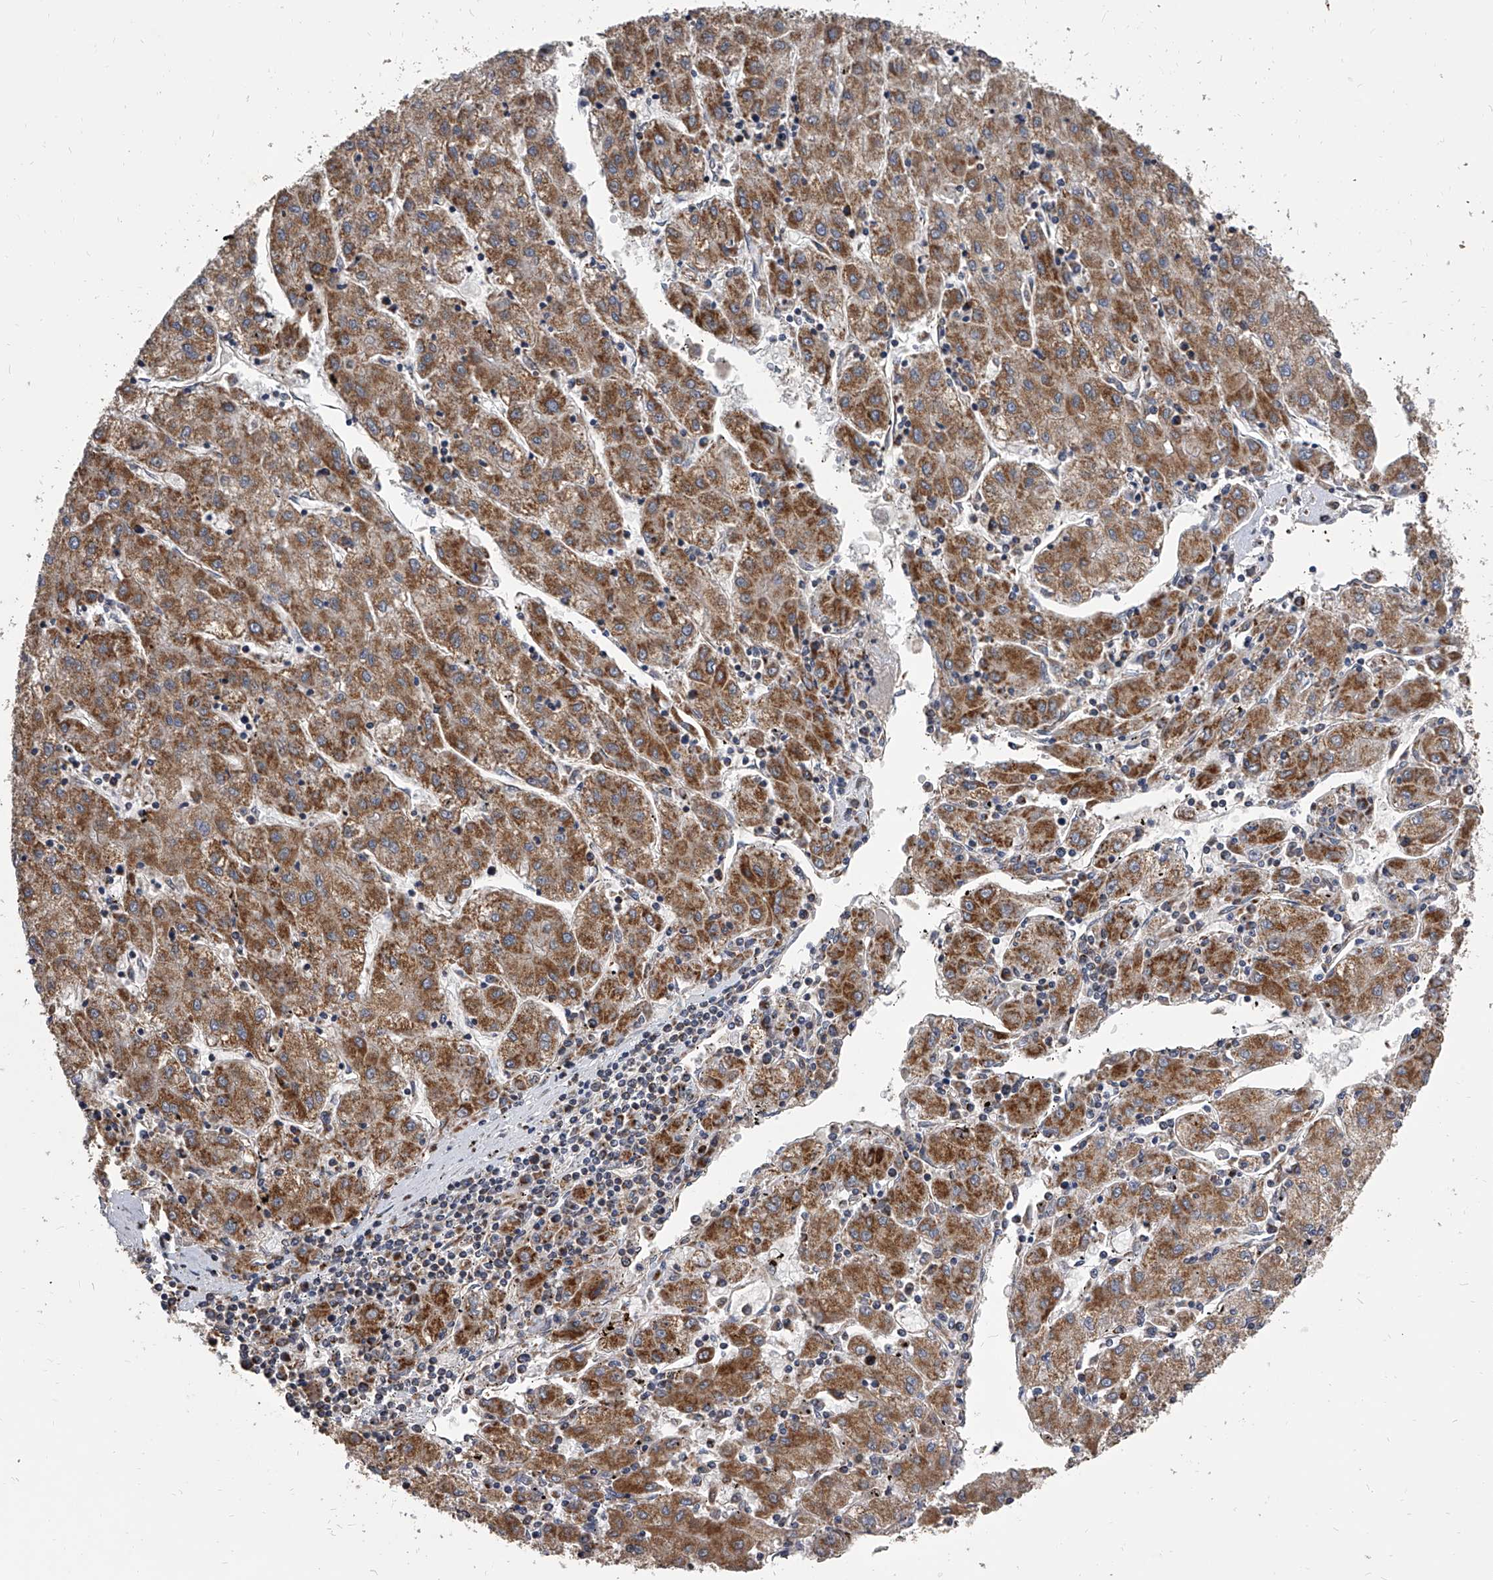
{"staining": {"intensity": "moderate", "quantity": ">75%", "location": "cytoplasmic/membranous"}, "tissue": "liver cancer", "cell_type": "Tumor cells", "image_type": "cancer", "snomed": [{"axis": "morphology", "description": "Carcinoma, Hepatocellular, NOS"}, {"axis": "topography", "description": "Liver"}], "caption": "Human liver cancer (hepatocellular carcinoma) stained for a protein (brown) shows moderate cytoplasmic/membranous positive staining in about >75% of tumor cells.", "gene": "MRPL28", "patient": {"sex": "male", "age": 72}}